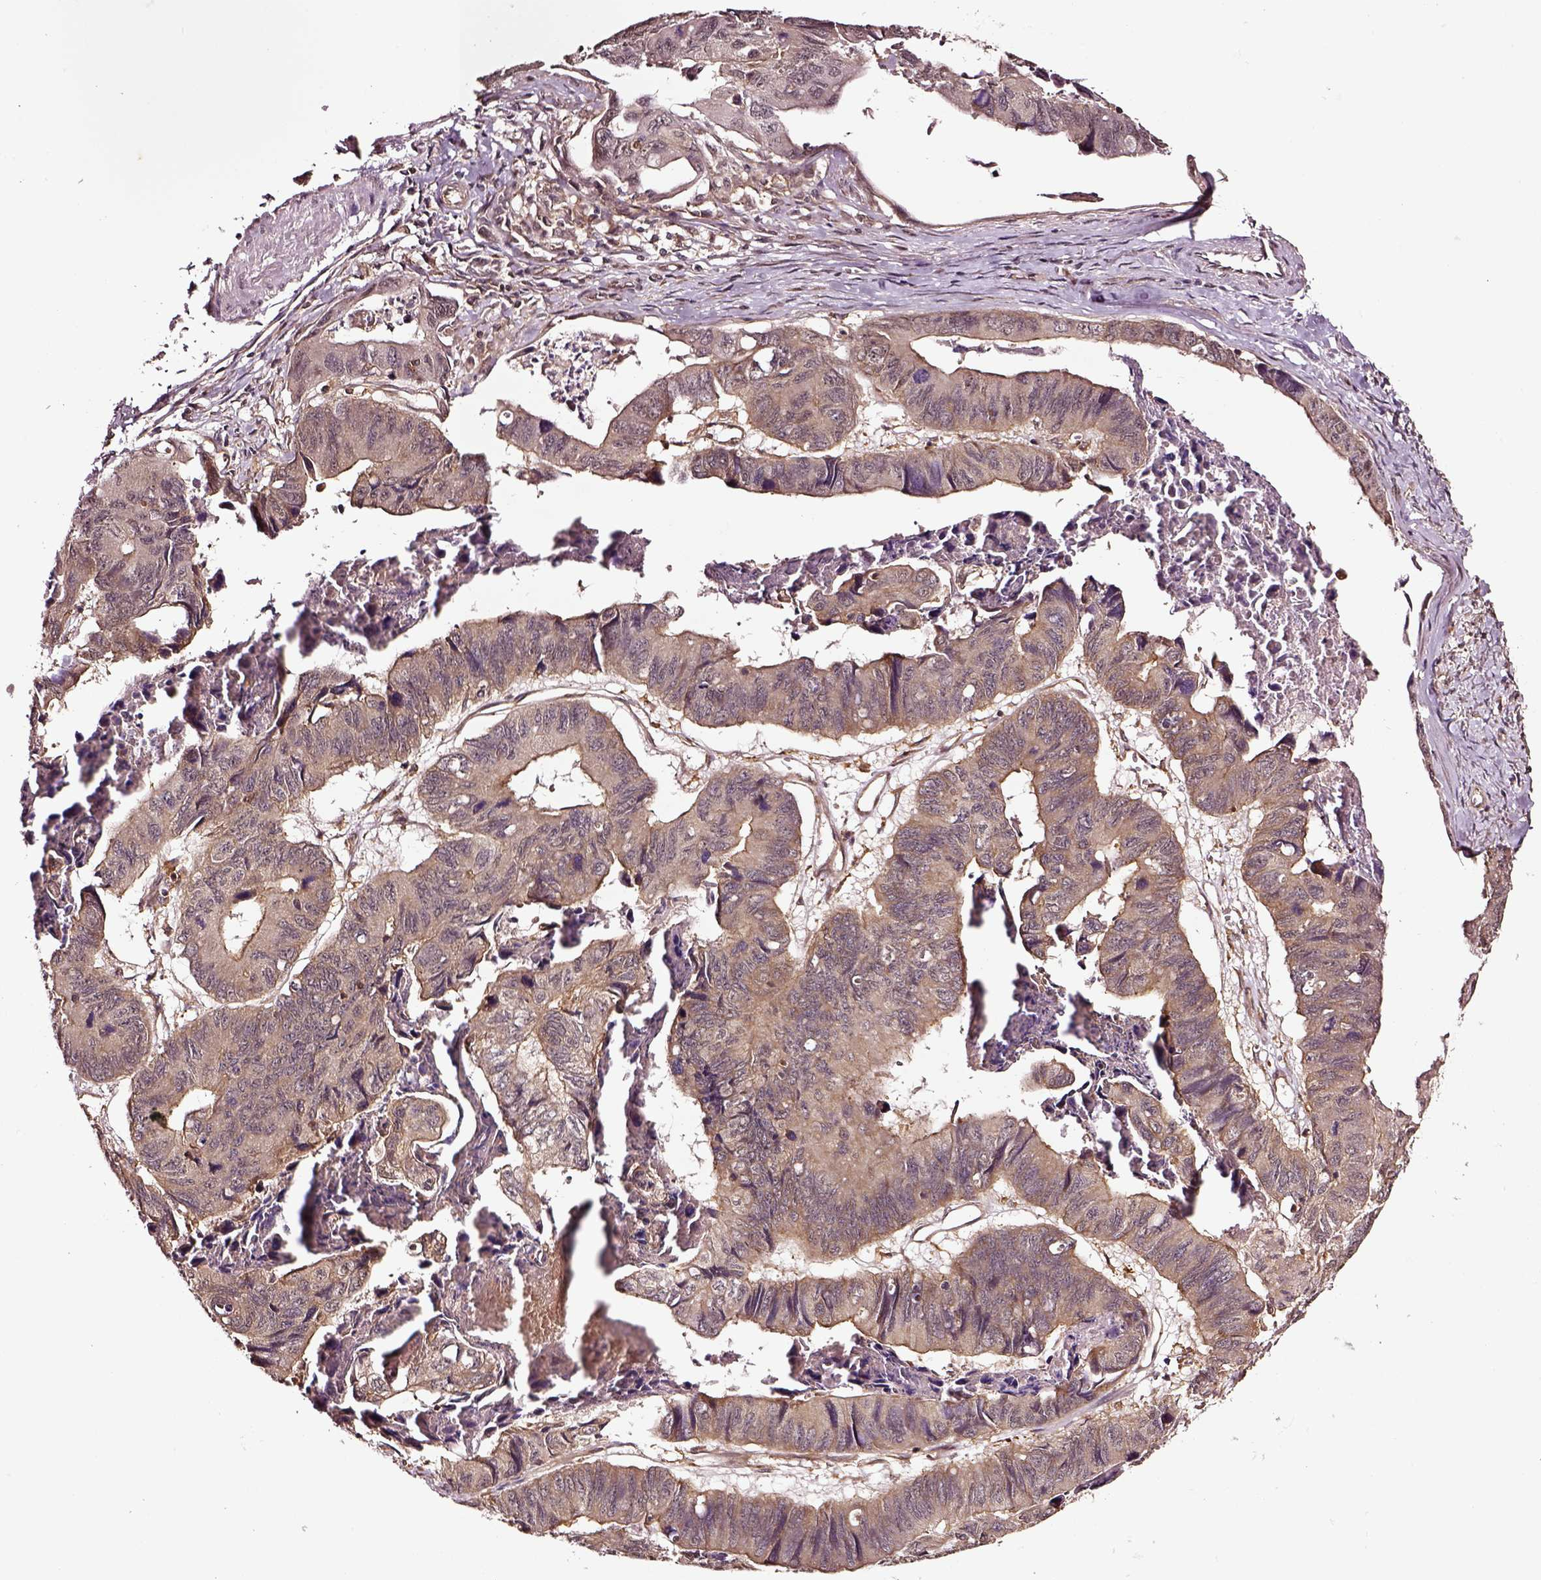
{"staining": {"intensity": "moderate", "quantity": ">75%", "location": "cytoplasmic/membranous"}, "tissue": "stomach cancer", "cell_type": "Tumor cells", "image_type": "cancer", "snomed": [{"axis": "morphology", "description": "Adenocarcinoma, NOS"}, {"axis": "topography", "description": "Stomach, lower"}], "caption": "Moderate cytoplasmic/membranous expression is seen in about >75% of tumor cells in adenocarcinoma (stomach).", "gene": "RASSF5", "patient": {"sex": "male", "age": 77}}